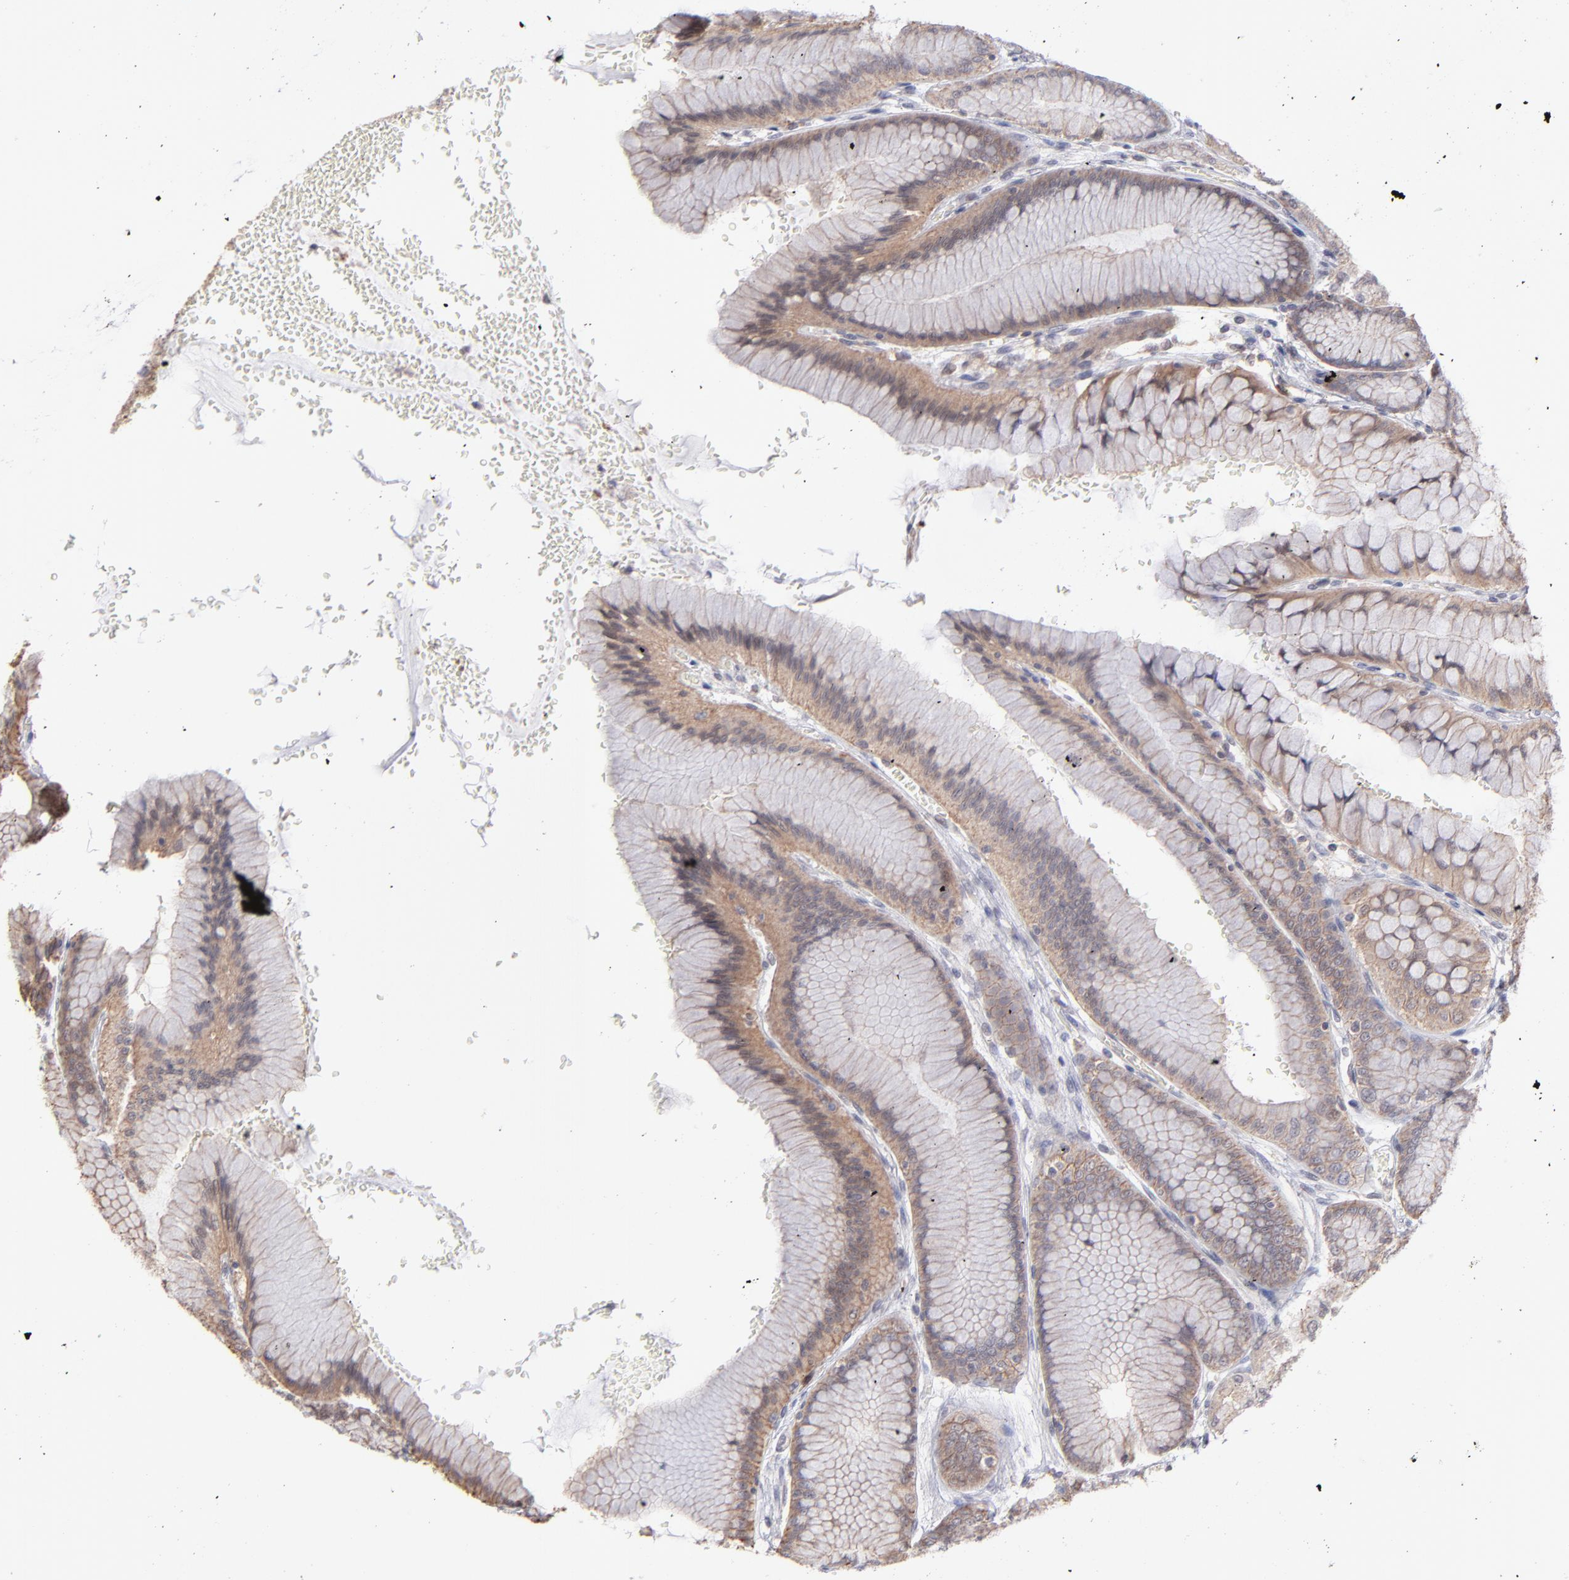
{"staining": {"intensity": "moderate", "quantity": "25%-75%", "location": "cytoplasmic/membranous"}, "tissue": "stomach", "cell_type": "Glandular cells", "image_type": "normal", "snomed": [{"axis": "morphology", "description": "Normal tissue, NOS"}, {"axis": "morphology", "description": "Adenocarcinoma, NOS"}, {"axis": "topography", "description": "Stomach"}, {"axis": "topography", "description": "Stomach, lower"}], "caption": "IHC photomicrograph of normal stomach stained for a protein (brown), which demonstrates medium levels of moderate cytoplasmic/membranous staining in approximately 25%-75% of glandular cells.", "gene": "OAS1", "patient": {"sex": "female", "age": 65}}